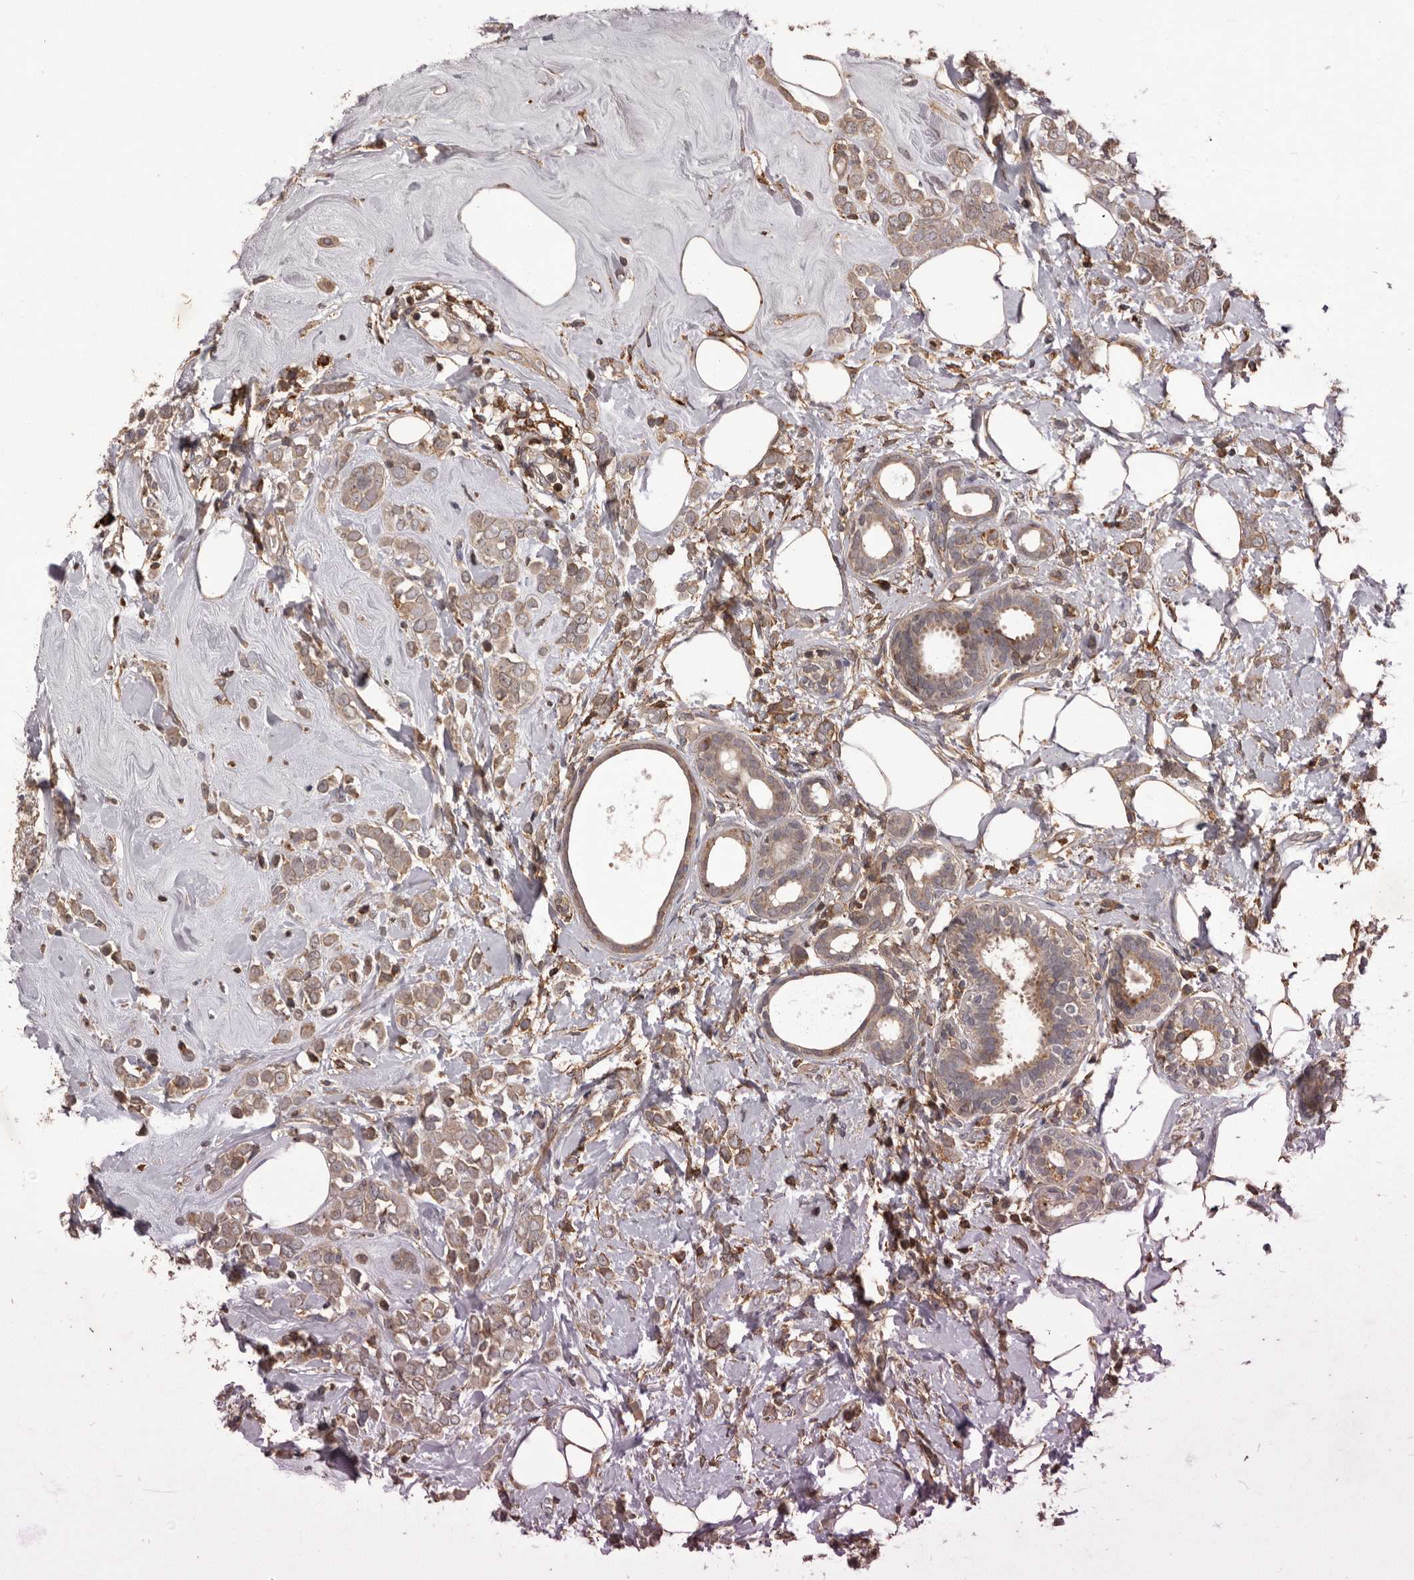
{"staining": {"intensity": "weak", "quantity": ">75%", "location": "cytoplasmic/membranous"}, "tissue": "breast cancer", "cell_type": "Tumor cells", "image_type": "cancer", "snomed": [{"axis": "morphology", "description": "Lobular carcinoma"}, {"axis": "topography", "description": "Breast"}], "caption": "Breast lobular carcinoma stained with immunohistochemistry reveals weak cytoplasmic/membranous expression in approximately >75% of tumor cells.", "gene": "GLIPR2", "patient": {"sex": "female", "age": 47}}